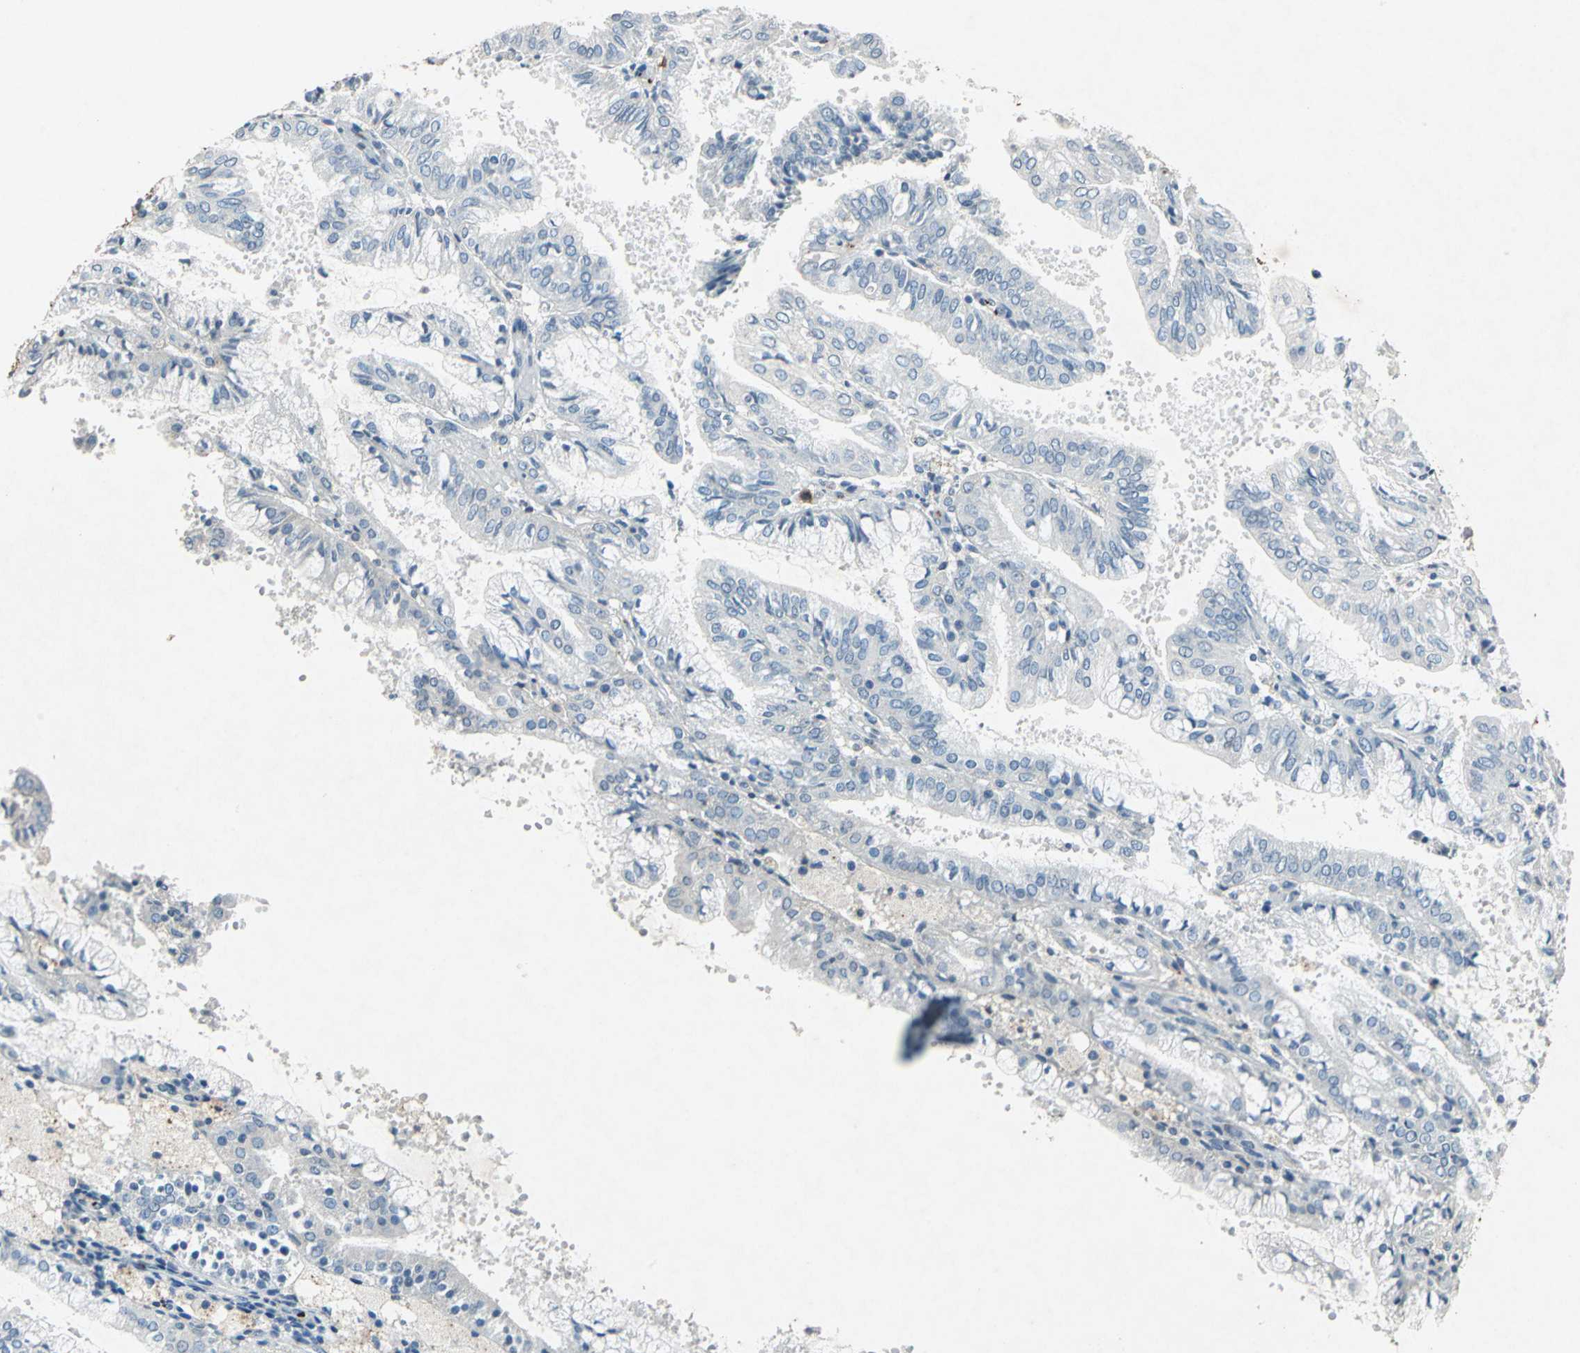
{"staining": {"intensity": "negative", "quantity": "none", "location": "none"}, "tissue": "endometrial cancer", "cell_type": "Tumor cells", "image_type": "cancer", "snomed": [{"axis": "morphology", "description": "Adenocarcinoma, NOS"}, {"axis": "topography", "description": "Endometrium"}], "caption": "This is a photomicrograph of immunohistochemistry staining of adenocarcinoma (endometrial), which shows no expression in tumor cells. (DAB (3,3'-diaminobenzidine) immunohistochemistry (IHC) visualized using brightfield microscopy, high magnification).", "gene": "CAMK2B", "patient": {"sex": "female", "age": 63}}